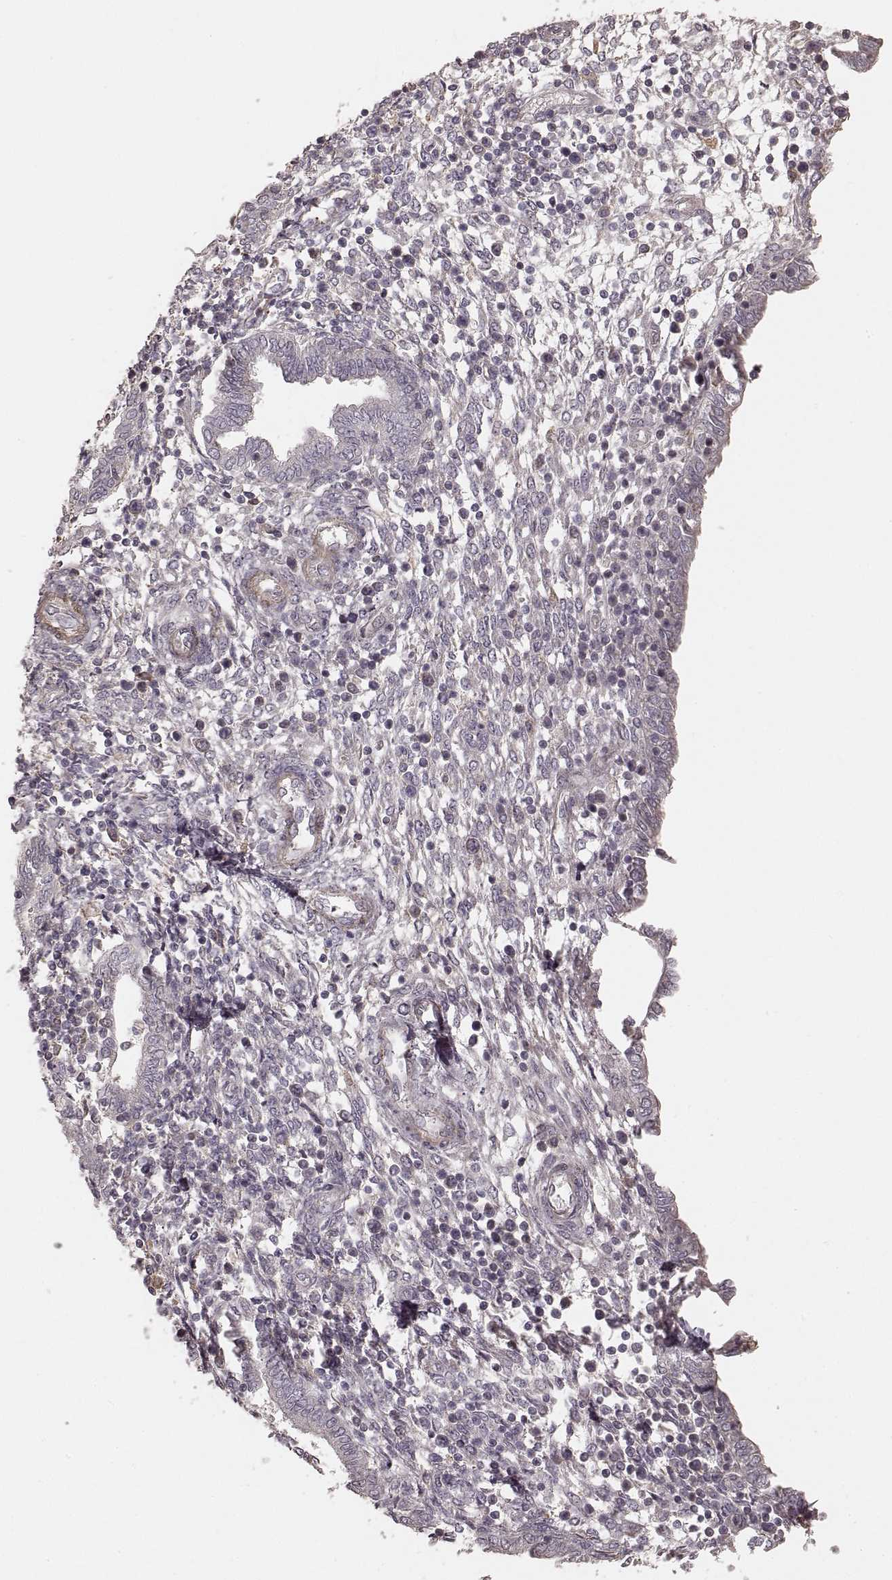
{"staining": {"intensity": "negative", "quantity": "none", "location": "none"}, "tissue": "endometrium", "cell_type": "Cells in endometrial stroma", "image_type": "normal", "snomed": [{"axis": "morphology", "description": "Normal tissue, NOS"}, {"axis": "topography", "description": "Endometrium"}], "caption": "High power microscopy photomicrograph of an immunohistochemistry image of benign endometrium, revealing no significant positivity in cells in endometrial stroma. (Stains: DAB (3,3'-diaminobenzidine) immunohistochemistry with hematoxylin counter stain, Microscopy: brightfield microscopy at high magnification).", "gene": "KCNJ9", "patient": {"sex": "female", "age": 42}}